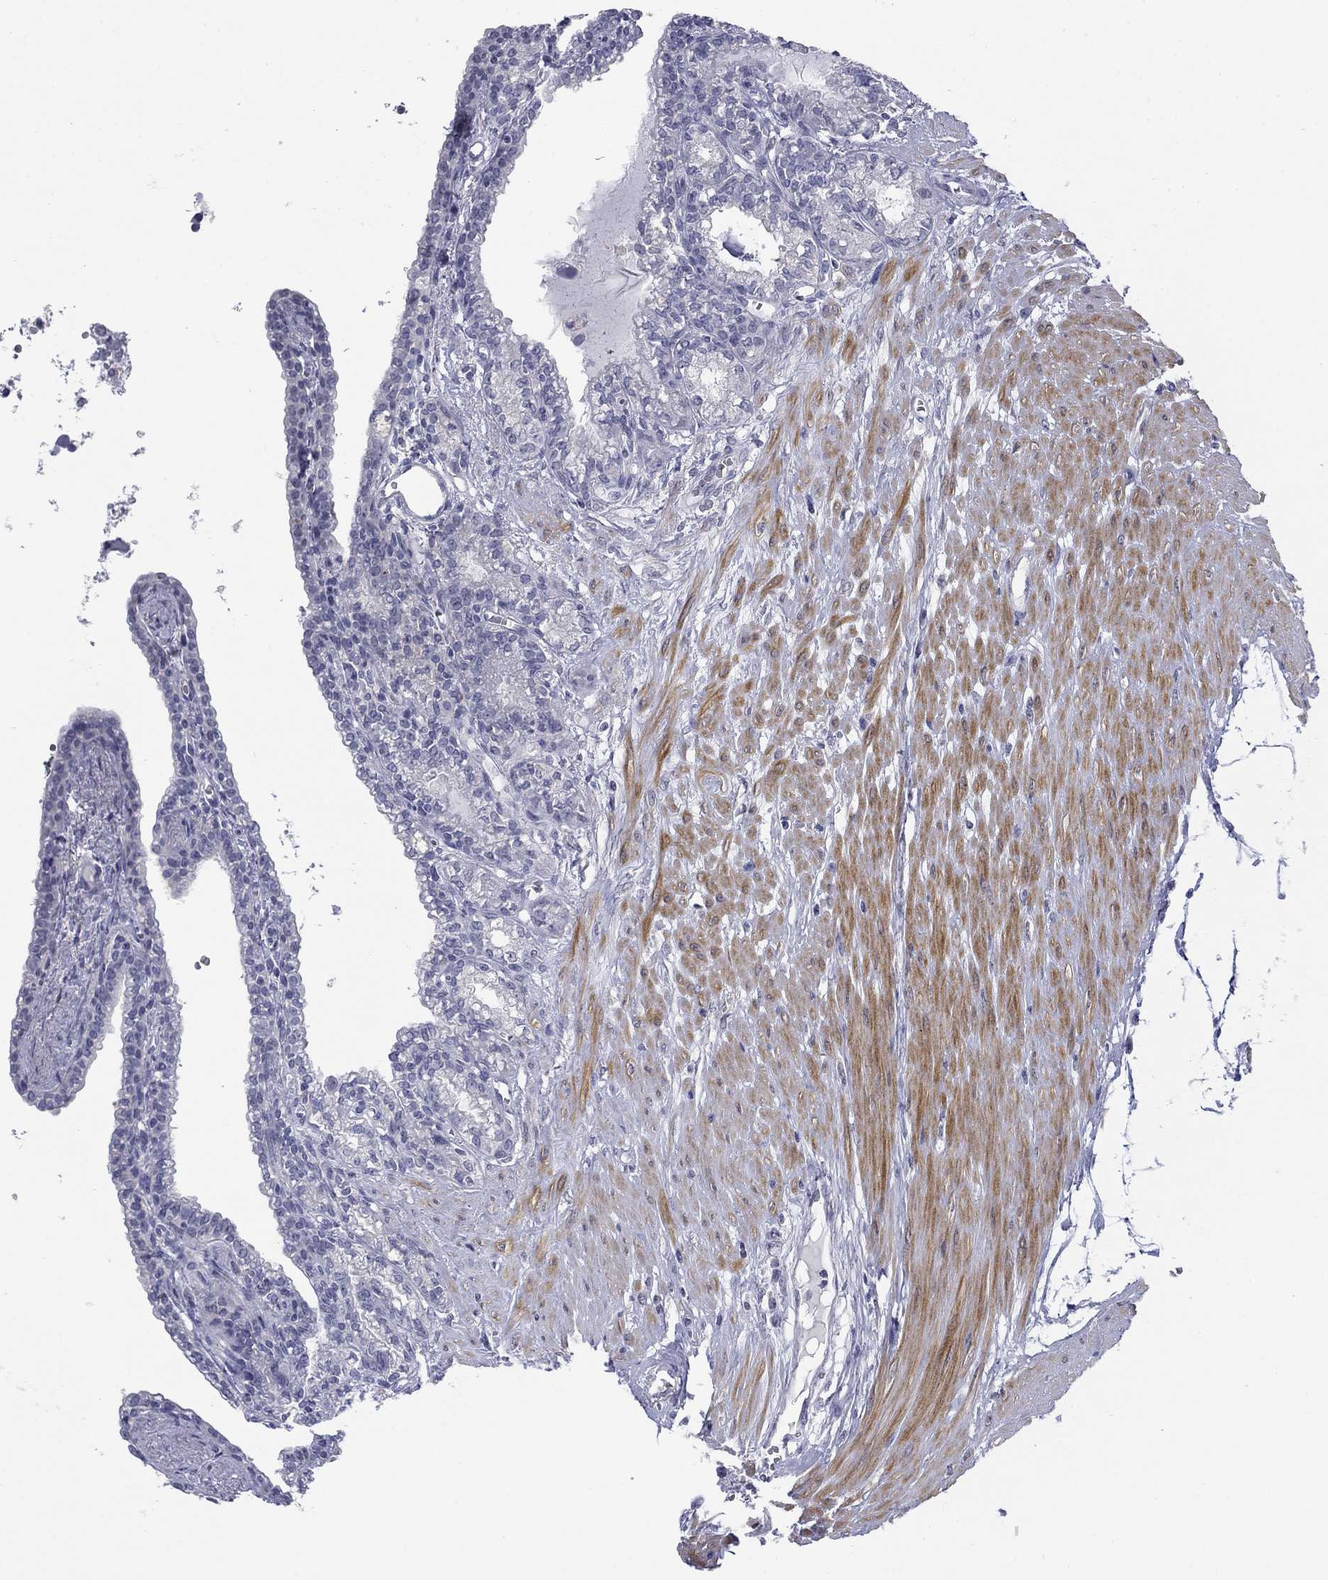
{"staining": {"intensity": "negative", "quantity": "none", "location": "none"}, "tissue": "seminal vesicle", "cell_type": "Glandular cells", "image_type": "normal", "snomed": [{"axis": "morphology", "description": "Normal tissue, NOS"}, {"axis": "morphology", "description": "Urothelial carcinoma, NOS"}, {"axis": "topography", "description": "Urinary bladder"}, {"axis": "topography", "description": "Seminal veicle"}], "caption": "Seminal vesicle stained for a protein using IHC demonstrates no positivity glandular cells.", "gene": "TIGD4", "patient": {"sex": "male", "age": 76}}